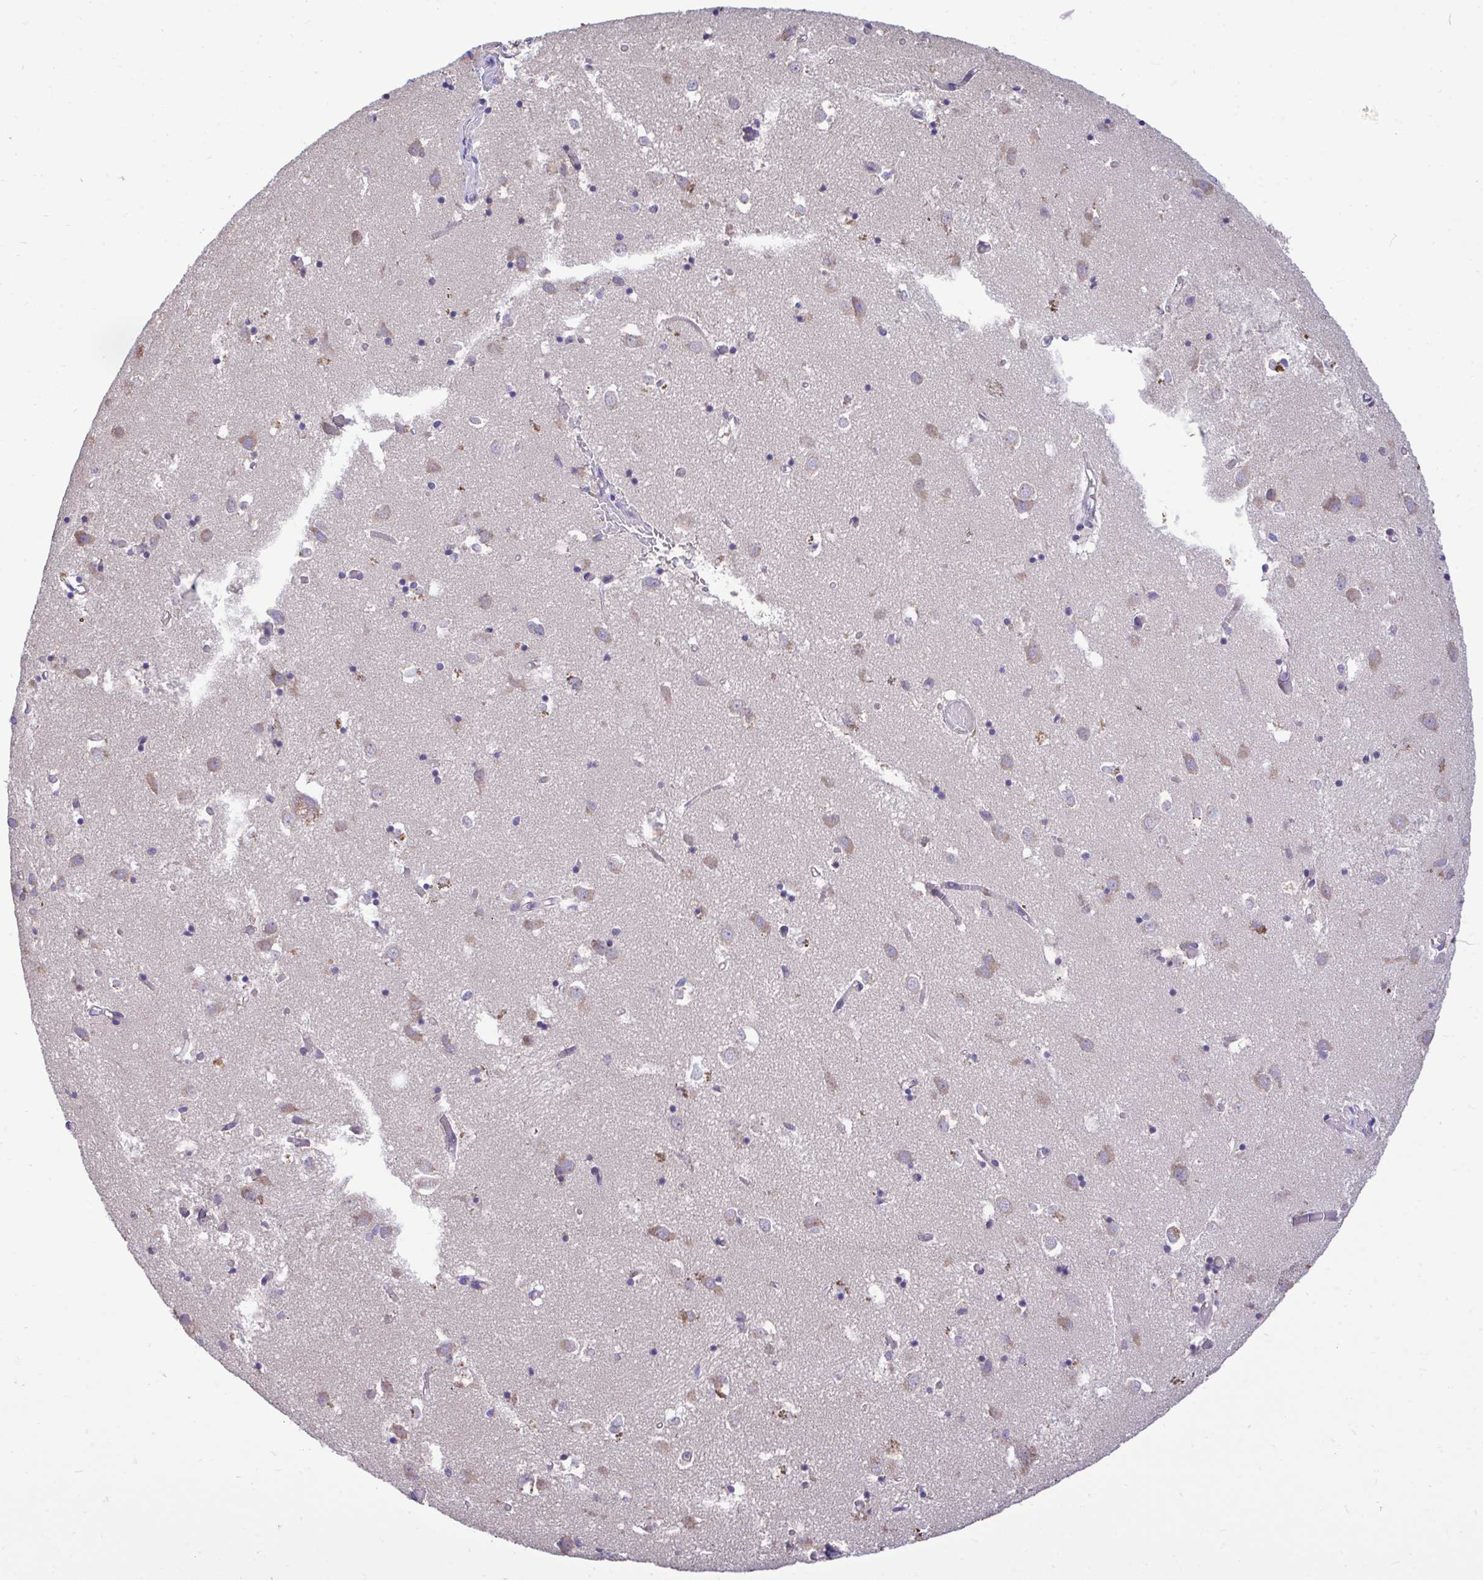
{"staining": {"intensity": "negative", "quantity": "none", "location": "none"}, "tissue": "caudate", "cell_type": "Glial cells", "image_type": "normal", "snomed": [{"axis": "morphology", "description": "Normal tissue, NOS"}, {"axis": "topography", "description": "Lateral ventricle wall"}], "caption": "This is an immunohistochemistry (IHC) micrograph of benign caudate. There is no staining in glial cells.", "gene": "ENSG00000269547", "patient": {"sex": "male", "age": 70}}